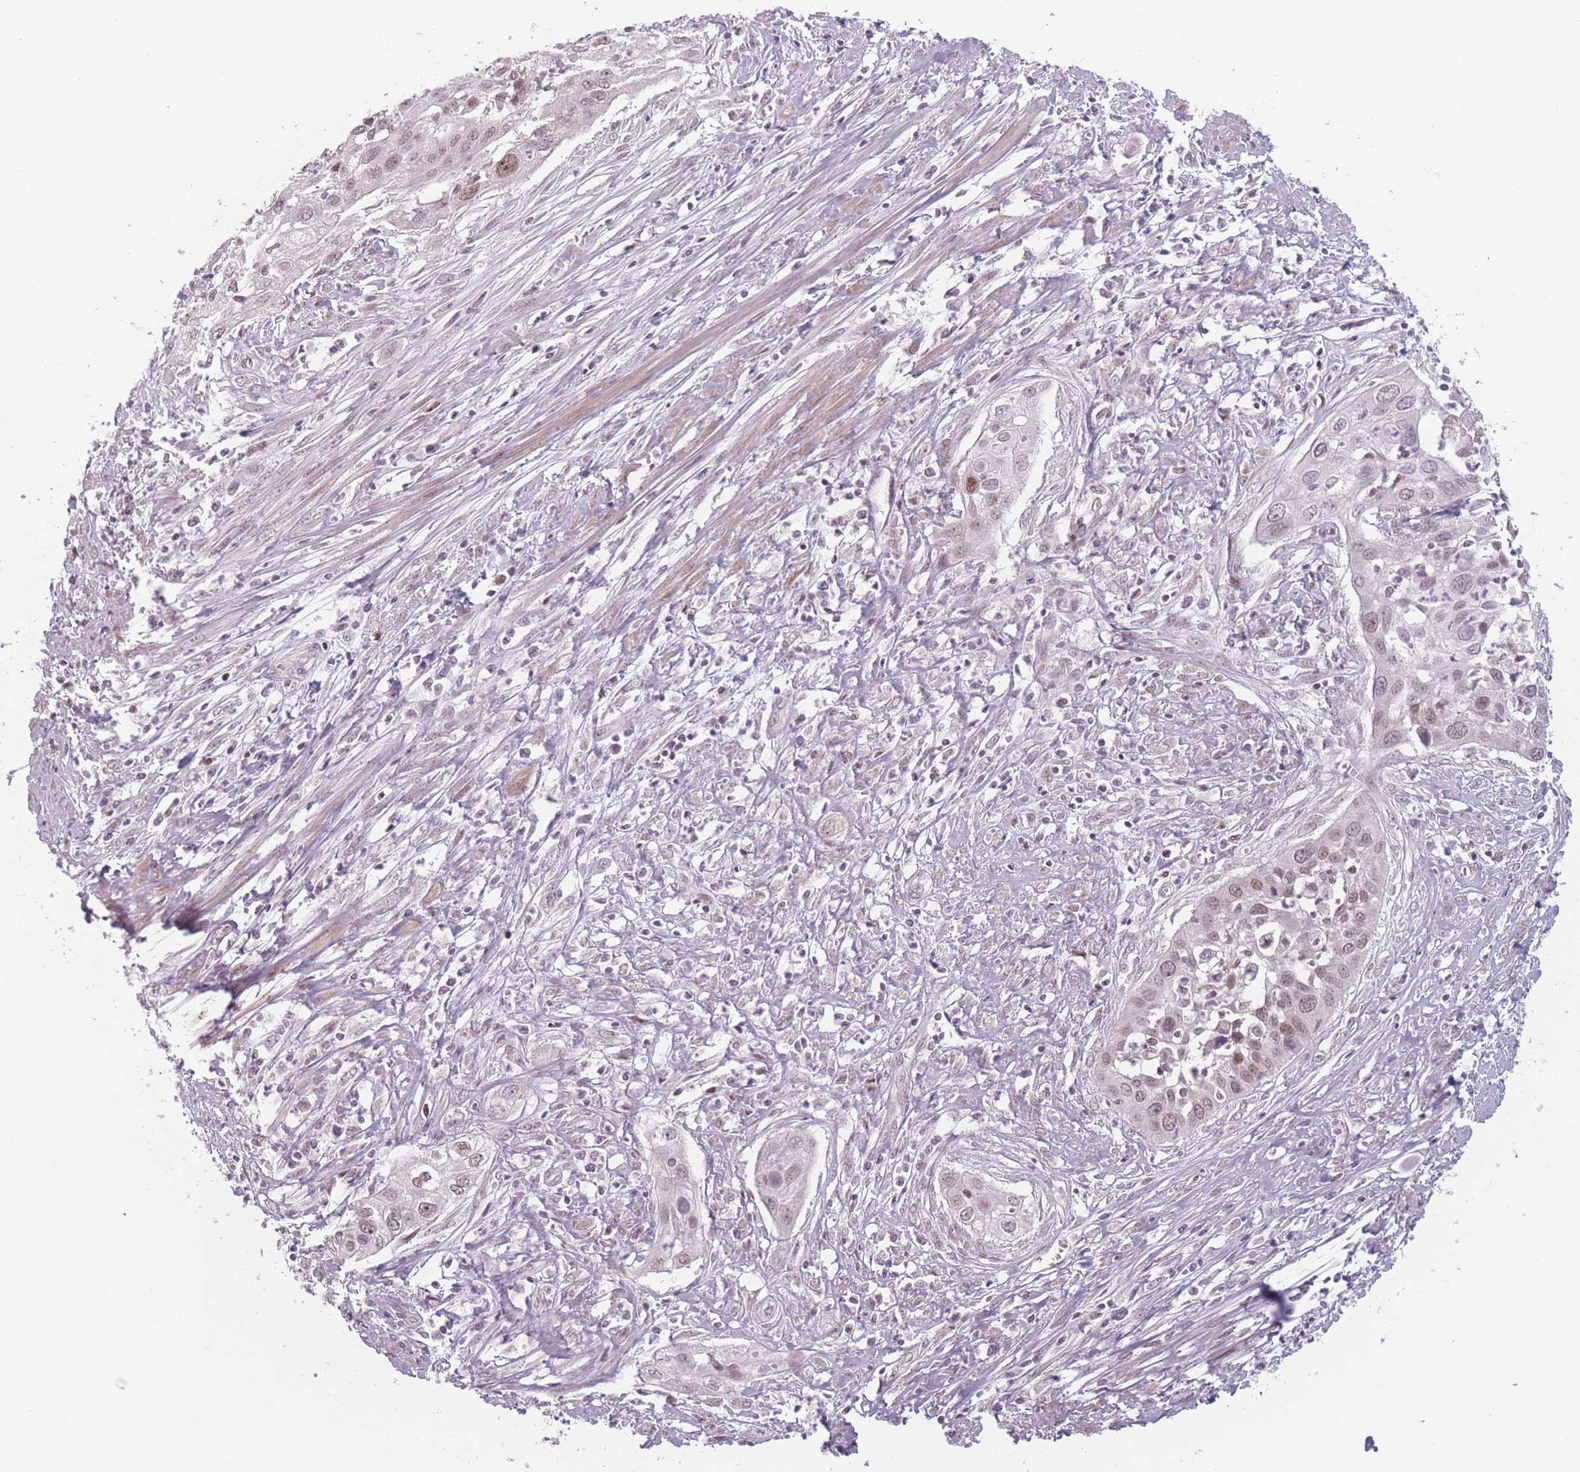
{"staining": {"intensity": "weak", "quantity": ">75%", "location": "nuclear"}, "tissue": "cervical cancer", "cell_type": "Tumor cells", "image_type": "cancer", "snomed": [{"axis": "morphology", "description": "Squamous cell carcinoma, NOS"}, {"axis": "topography", "description": "Cervix"}], "caption": "Squamous cell carcinoma (cervical) was stained to show a protein in brown. There is low levels of weak nuclear expression in about >75% of tumor cells. (Stains: DAB in brown, nuclei in blue, Microscopy: brightfield microscopy at high magnification).", "gene": "OR10C1", "patient": {"sex": "female", "age": 34}}